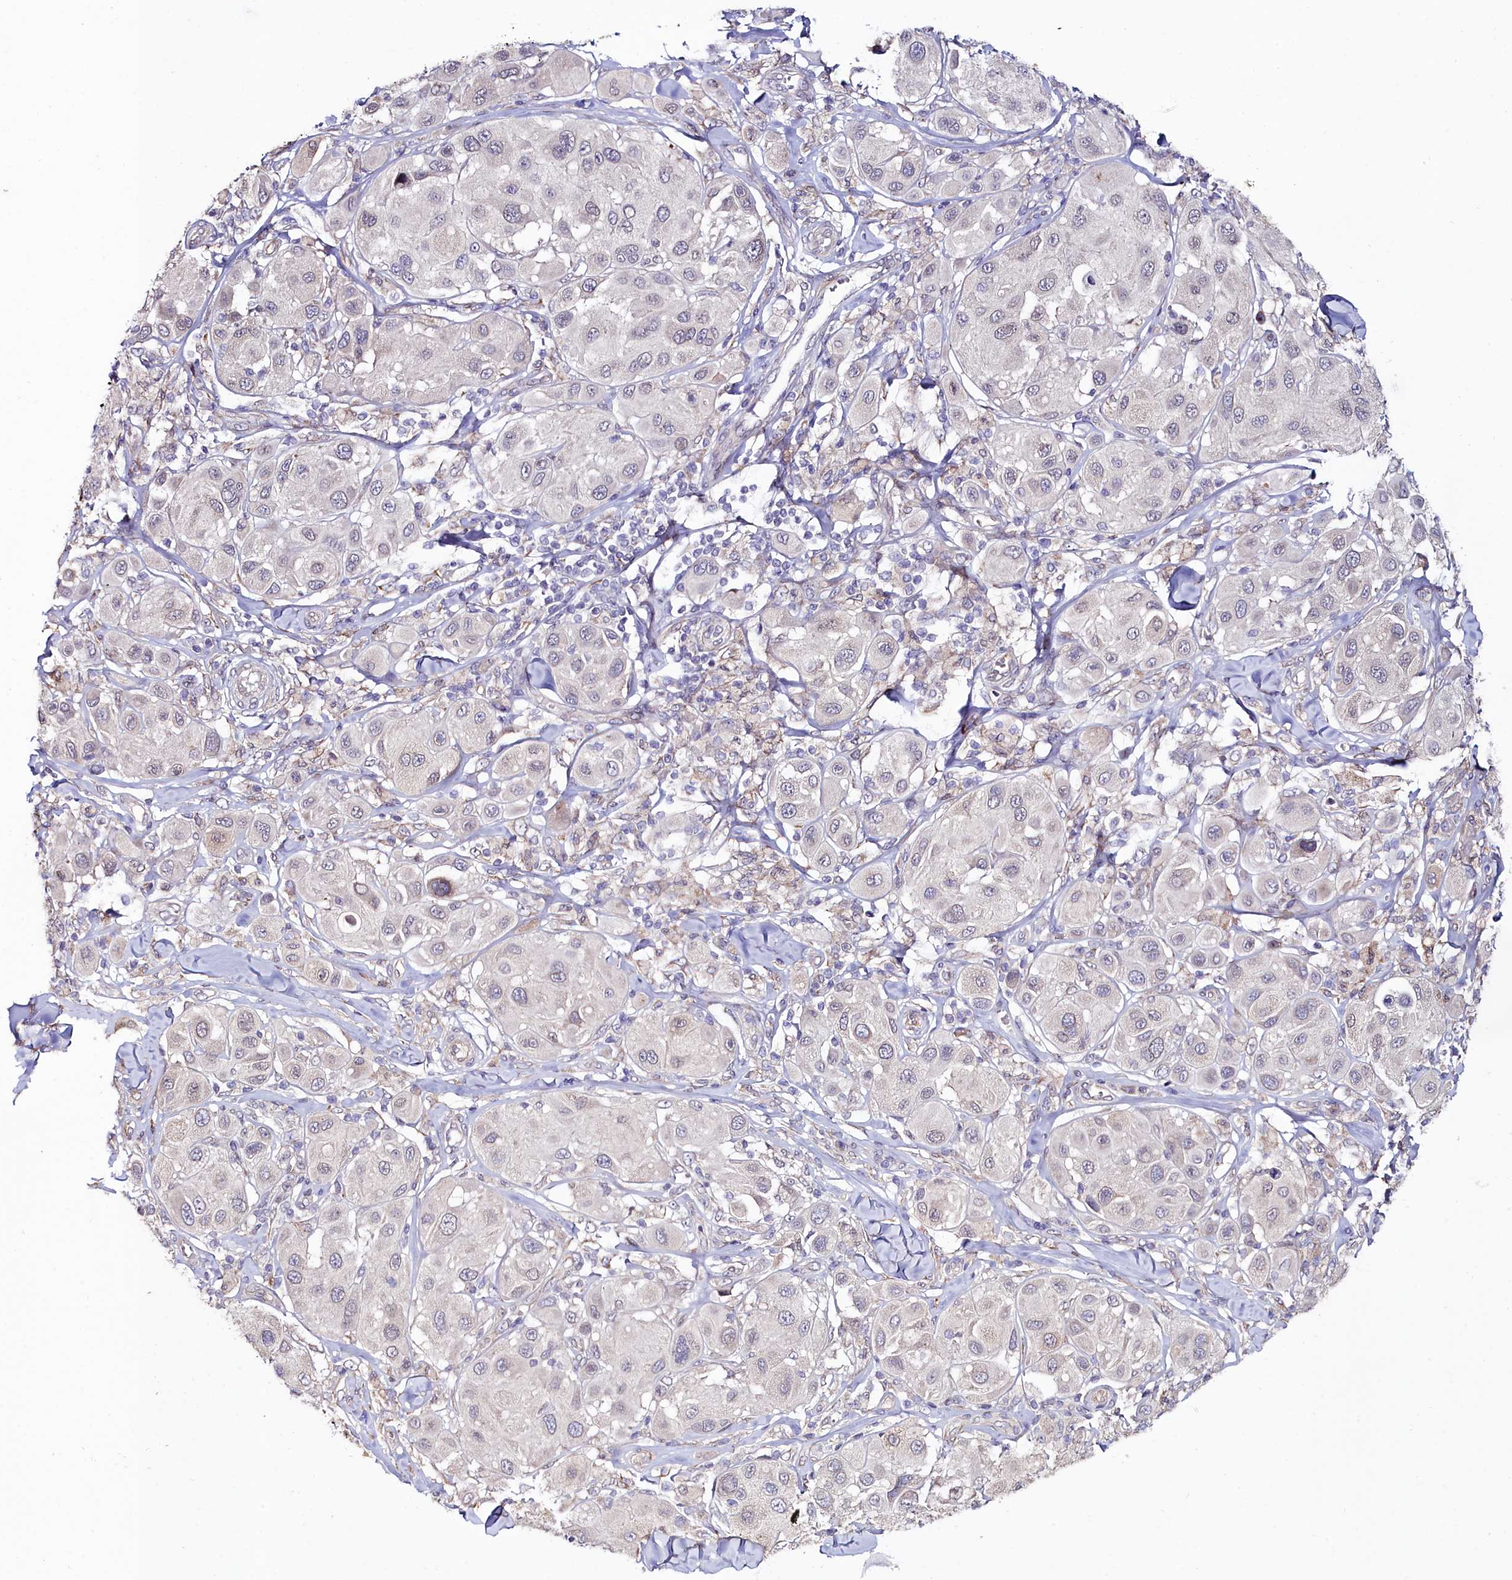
{"staining": {"intensity": "negative", "quantity": "none", "location": "none"}, "tissue": "melanoma", "cell_type": "Tumor cells", "image_type": "cancer", "snomed": [{"axis": "morphology", "description": "Malignant melanoma, Metastatic site"}, {"axis": "topography", "description": "Skin"}], "caption": "Malignant melanoma (metastatic site) was stained to show a protein in brown. There is no significant expression in tumor cells.", "gene": "C4orf19", "patient": {"sex": "male", "age": 41}}